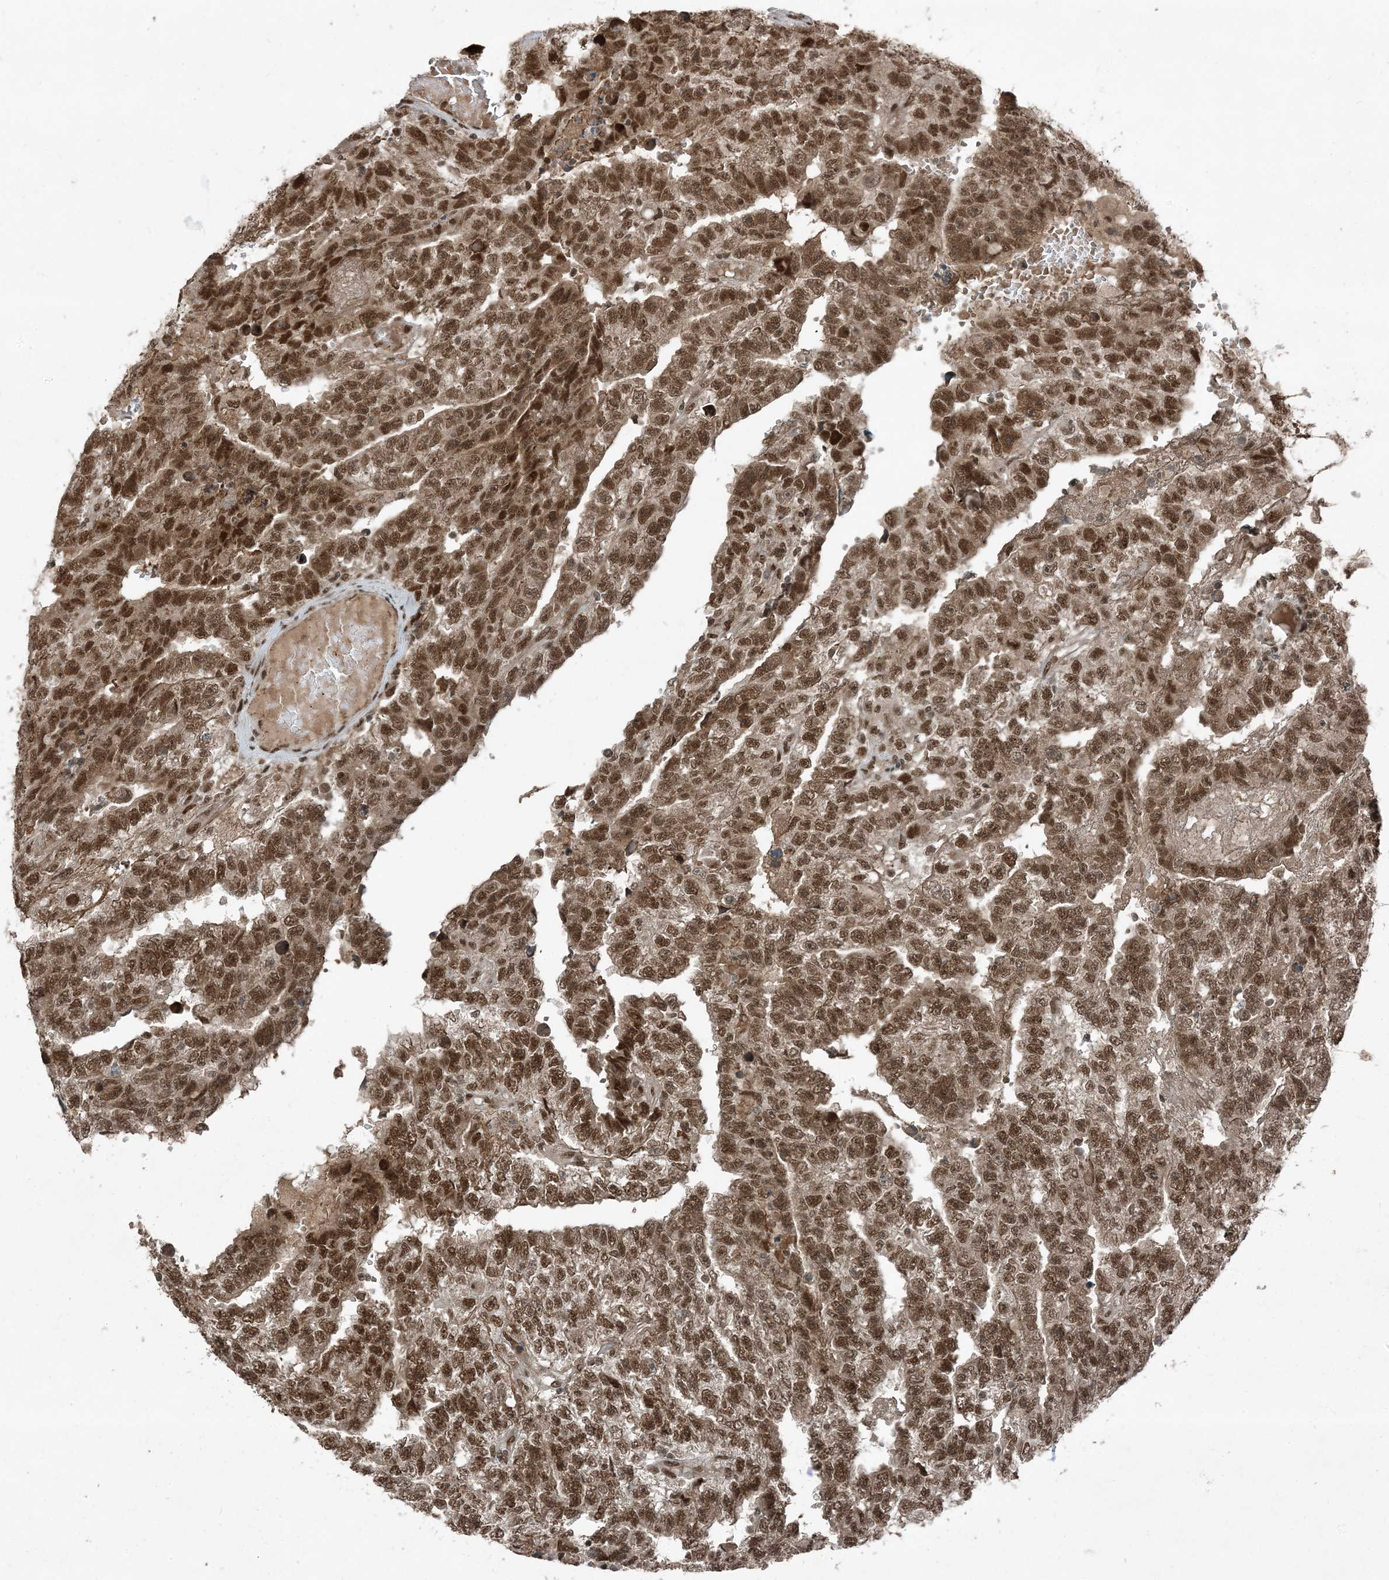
{"staining": {"intensity": "moderate", "quantity": ">75%", "location": "nuclear"}, "tissue": "testis cancer", "cell_type": "Tumor cells", "image_type": "cancer", "snomed": [{"axis": "morphology", "description": "Carcinoma, Embryonal, NOS"}, {"axis": "topography", "description": "Testis"}], "caption": "Immunohistochemistry (IHC) (DAB (3,3'-diaminobenzidine)) staining of human testis cancer demonstrates moderate nuclear protein expression in approximately >75% of tumor cells. The protein of interest is shown in brown color, while the nuclei are stained blue.", "gene": "TRAPPC12", "patient": {"sex": "male", "age": 25}}